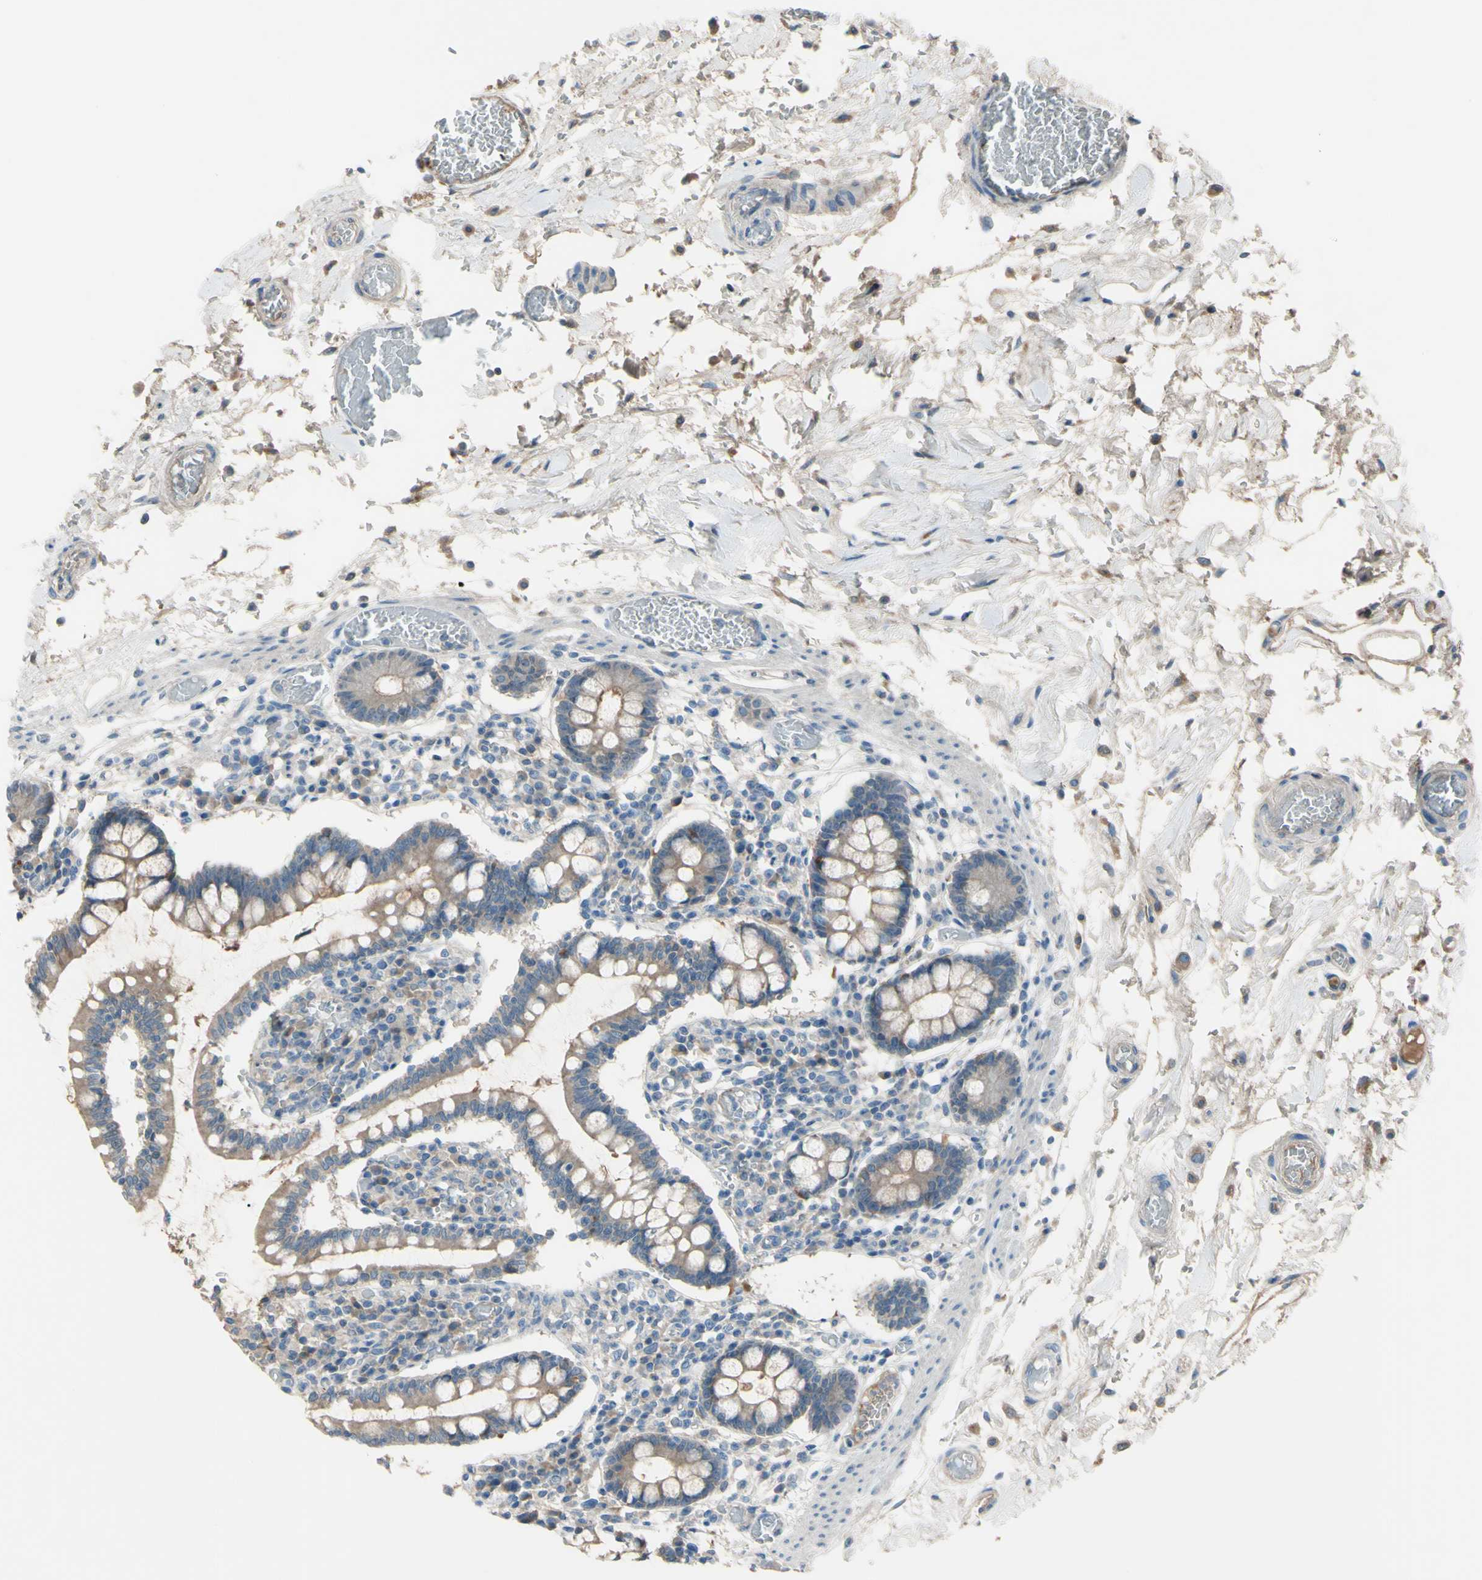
{"staining": {"intensity": "weak", "quantity": "25%-75%", "location": "cytoplasmic/membranous"}, "tissue": "small intestine", "cell_type": "Glandular cells", "image_type": "normal", "snomed": [{"axis": "morphology", "description": "Normal tissue, NOS"}, {"axis": "topography", "description": "Small intestine"}], "caption": "Benign small intestine shows weak cytoplasmic/membranous expression in about 25%-75% of glandular cells, visualized by immunohistochemistry. The staining is performed using DAB (3,3'-diaminobenzidine) brown chromogen to label protein expression. The nuclei are counter-stained blue using hematoxylin.", "gene": "ATRN", "patient": {"sex": "female", "age": 61}}